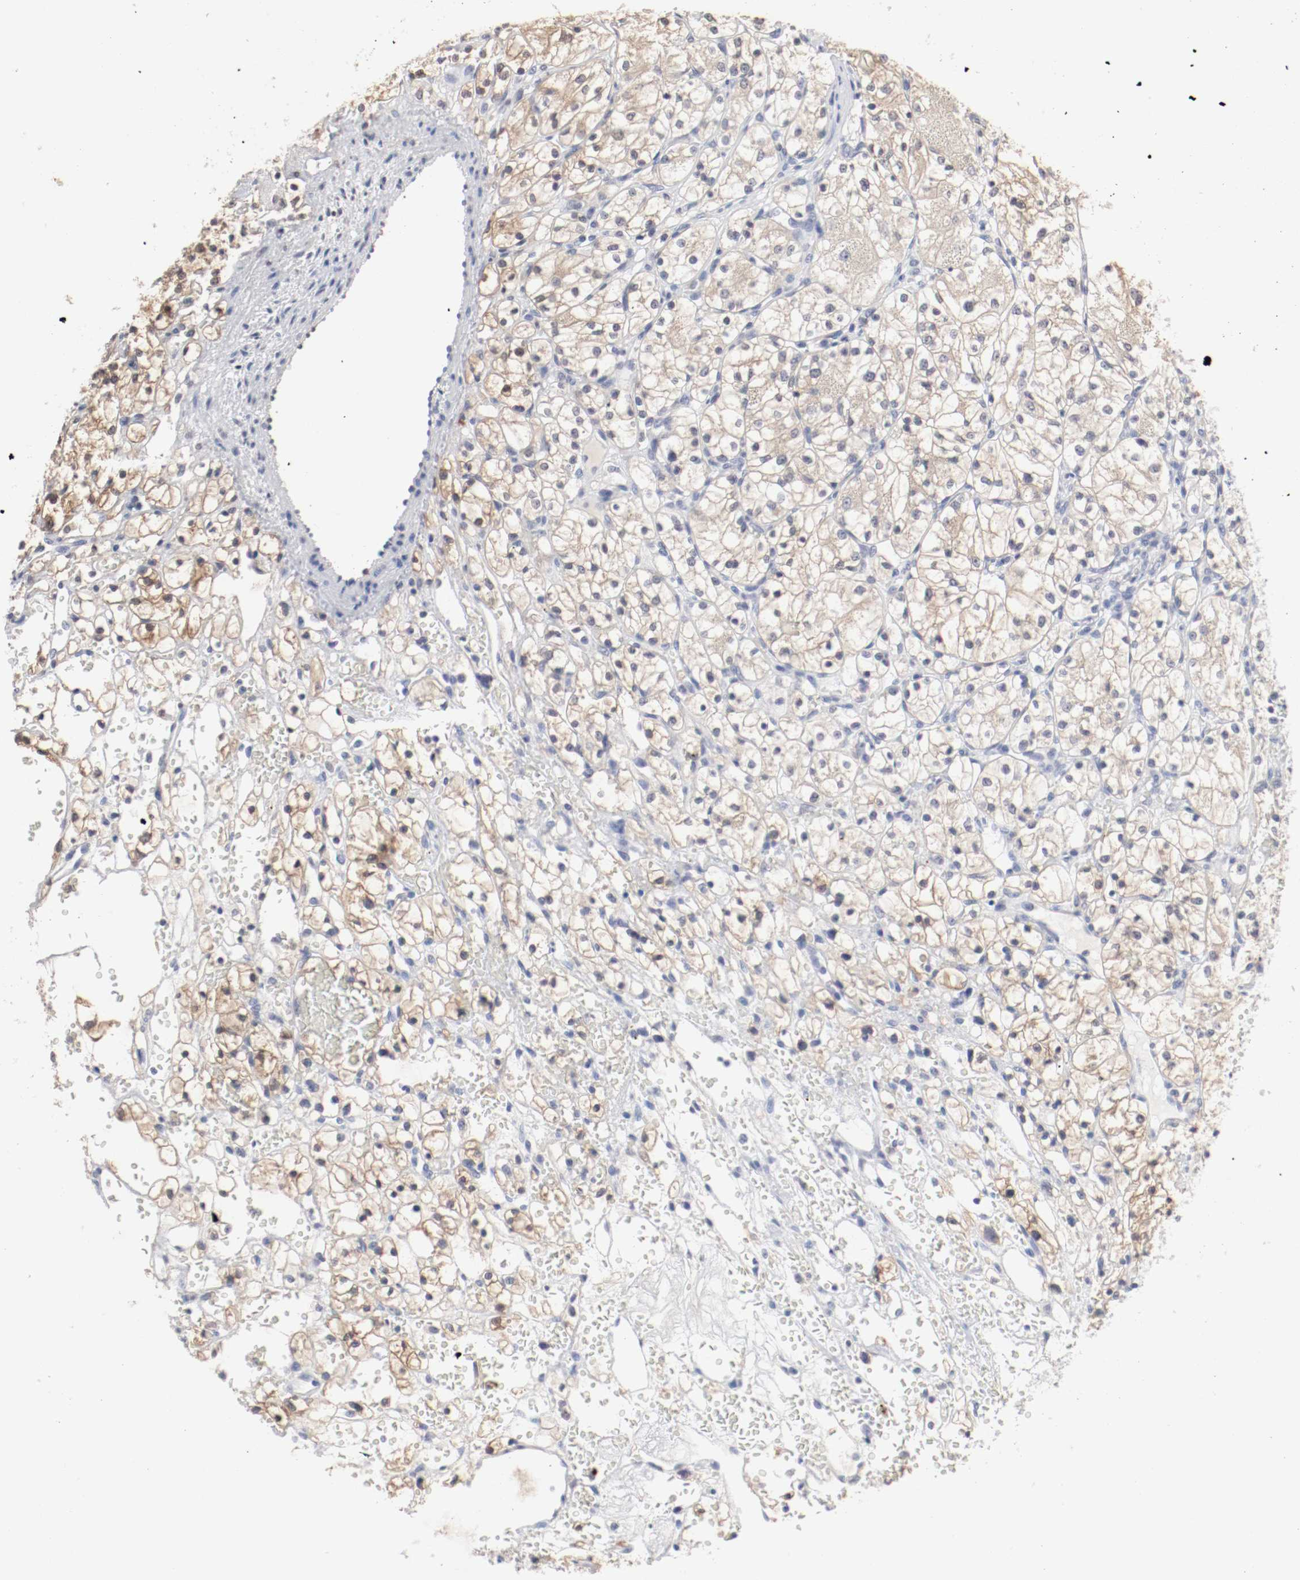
{"staining": {"intensity": "weak", "quantity": "<25%", "location": "cytoplasmic/membranous"}, "tissue": "renal cancer", "cell_type": "Tumor cells", "image_type": "cancer", "snomed": [{"axis": "morphology", "description": "Adenocarcinoma, NOS"}, {"axis": "topography", "description": "Kidney"}], "caption": "Immunohistochemical staining of human renal cancer reveals no significant staining in tumor cells.", "gene": "WASL", "patient": {"sex": "female", "age": 60}}